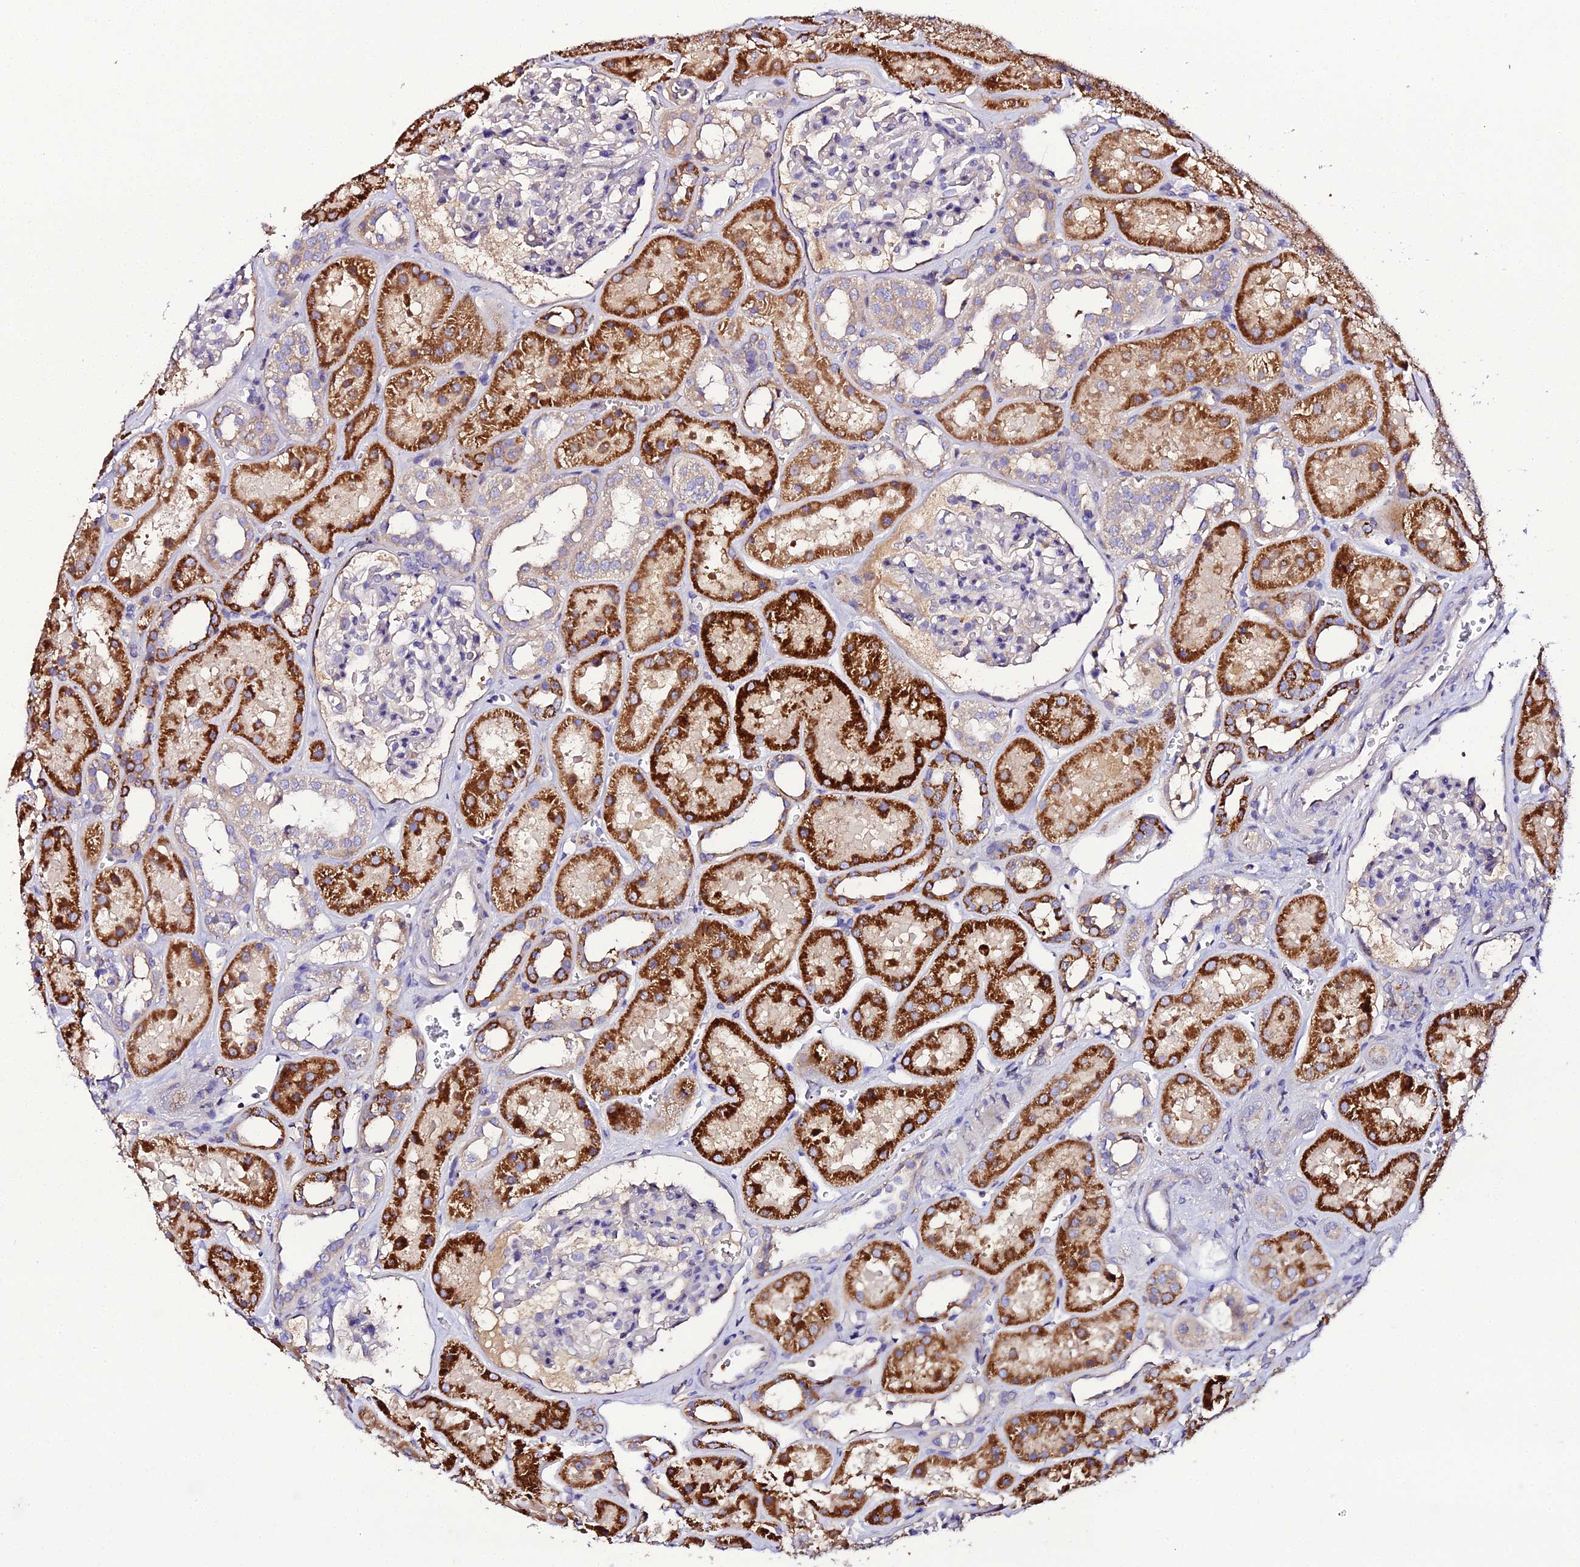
{"staining": {"intensity": "negative", "quantity": "none", "location": "none"}, "tissue": "kidney", "cell_type": "Cells in glomeruli", "image_type": "normal", "snomed": [{"axis": "morphology", "description": "Normal tissue, NOS"}, {"axis": "topography", "description": "Kidney"}], "caption": "Immunohistochemical staining of unremarkable human kidney displays no significant positivity in cells in glomeruli.", "gene": "SCX", "patient": {"sex": "female", "age": 41}}